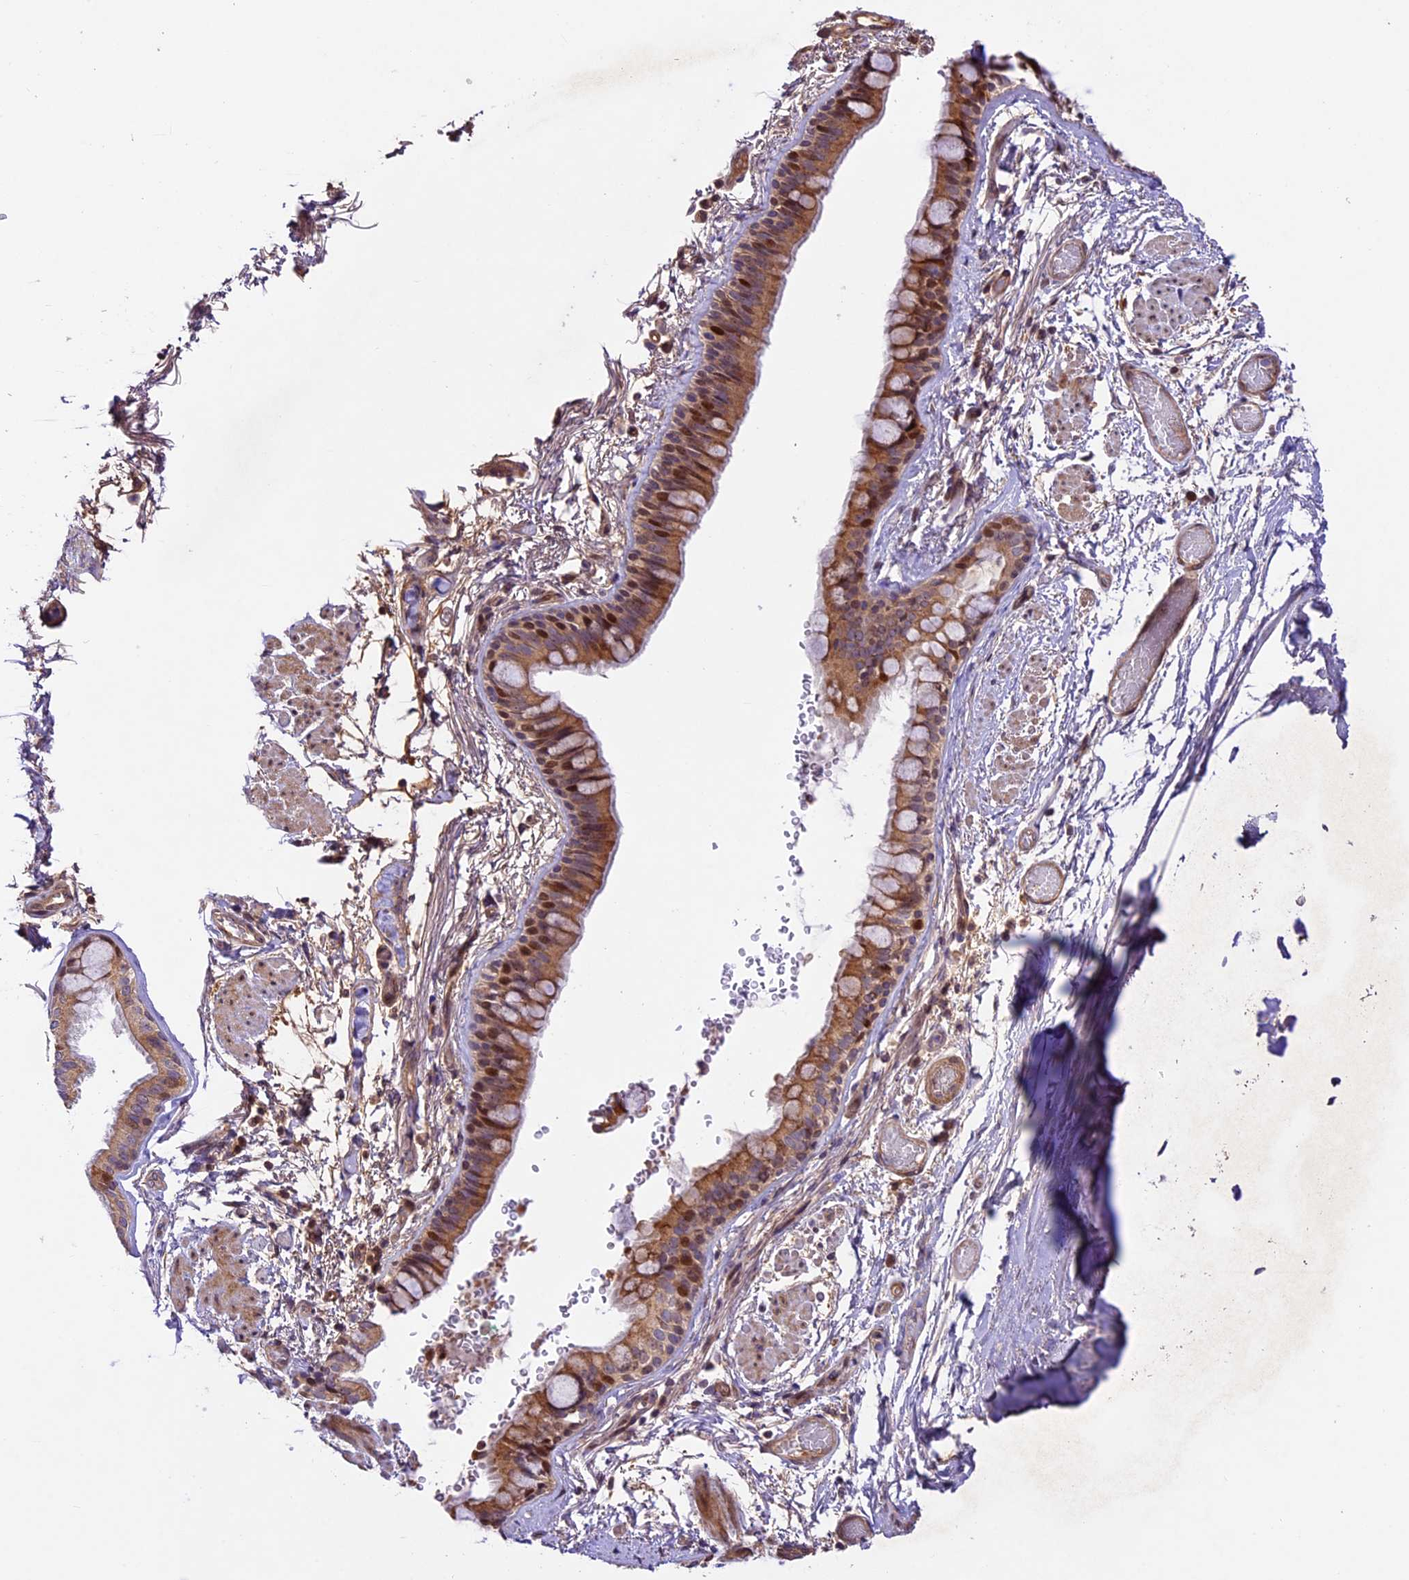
{"staining": {"intensity": "moderate", "quantity": ">75%", "location": "cytoplasmic/membranous,nuclear"}, "tissue": "bronchus", "cell_type": "Respiratory epithelial cells", "image_type": "normal", "snomed": [{"axis": "morphology", "description": "Normal tissue, NOS"}, {"axis": "topography", "description": "Cartilage tissue"}], "caption": "Respiratory epithelial cells exhibit moderate cytoplasmic/membranous,nuclear positivity in approximately >75% of cells in benign bronchus. (DAB (3,3'-diaminobenzidine) = brown stain, brightfield microscopy at high magnification).", "gene": "CCSER1", "patient": {"sex": "male", "age": 63}}